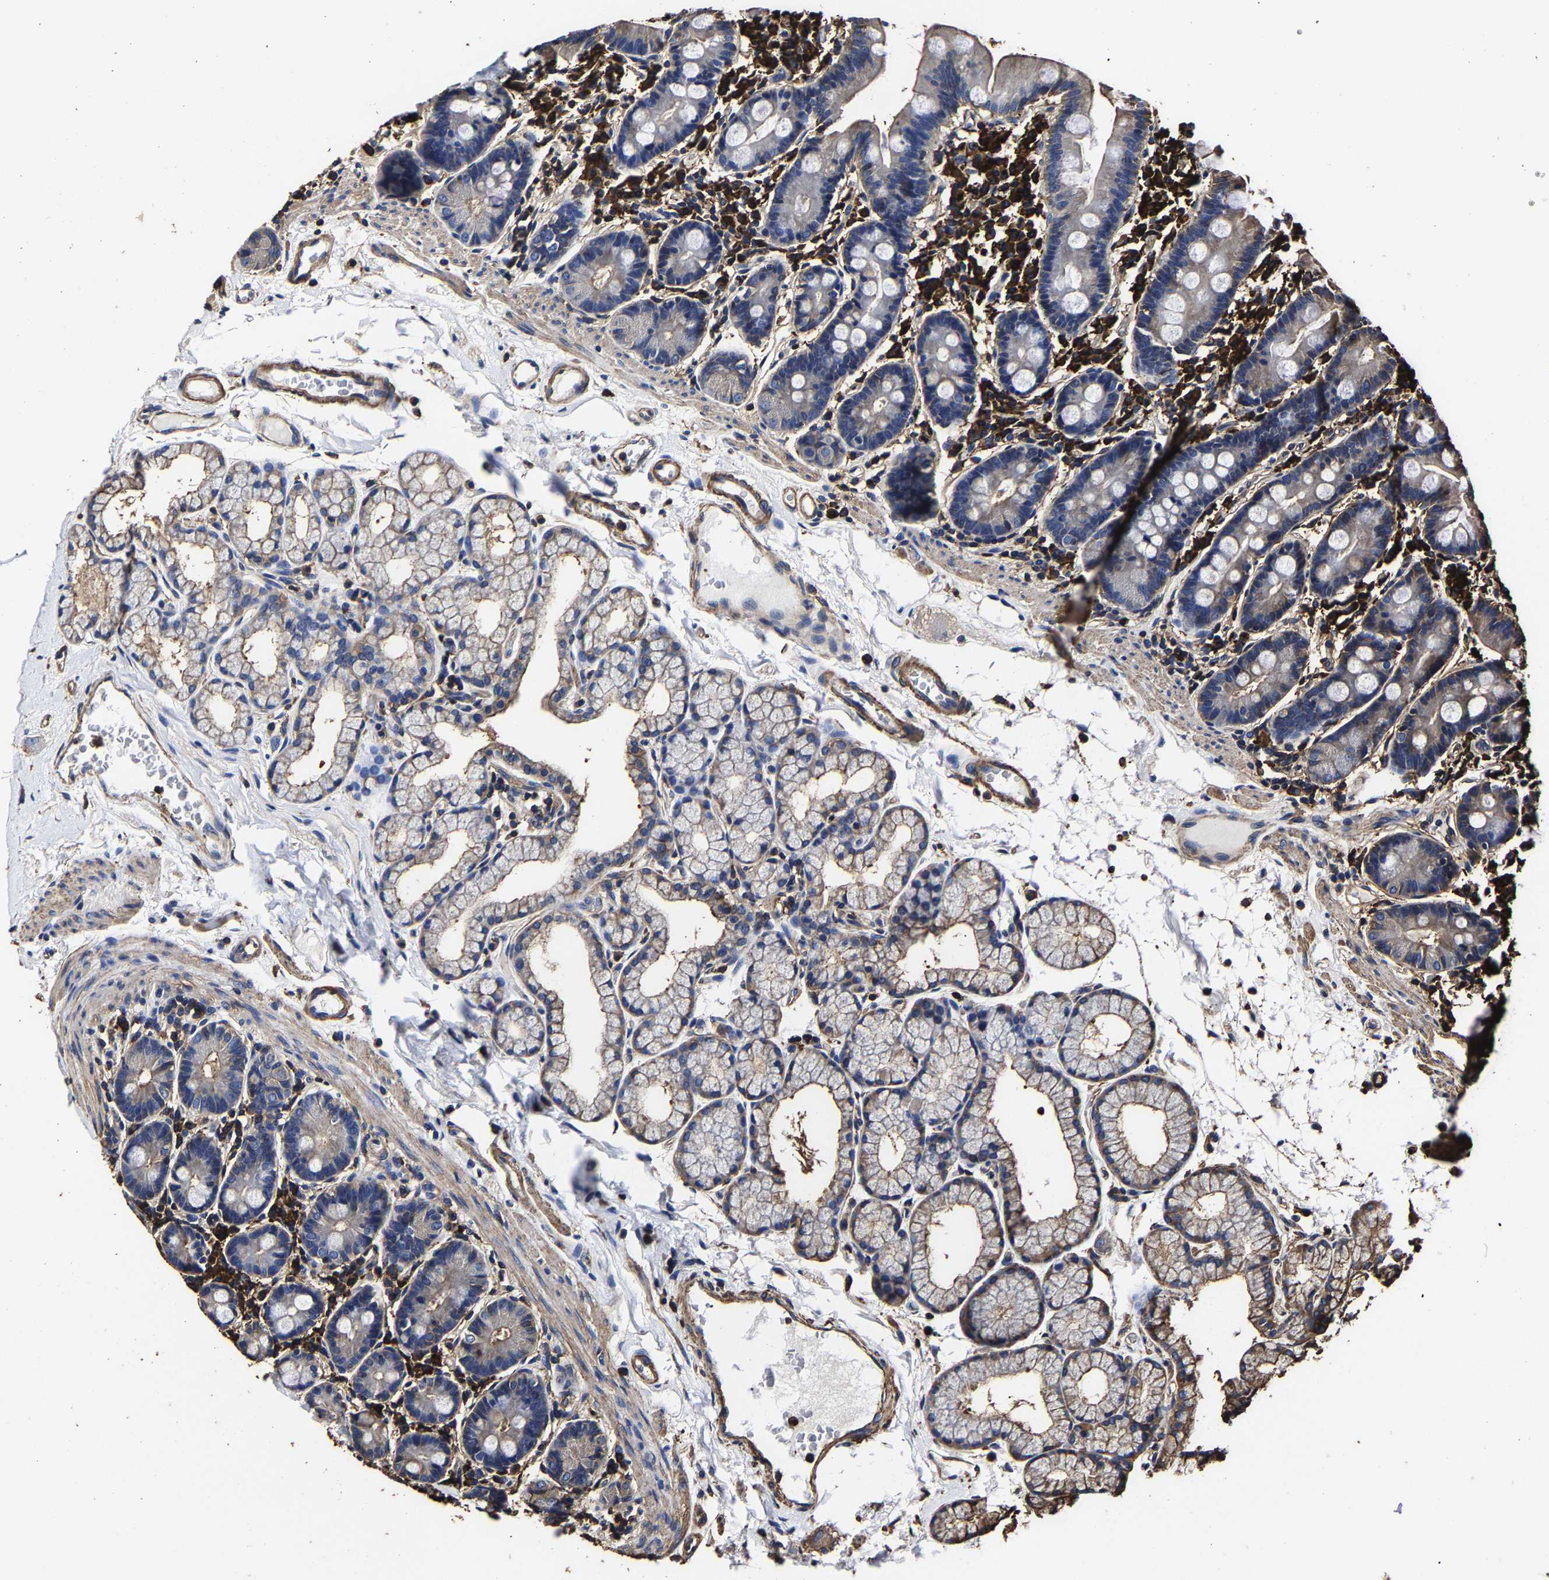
{"staining": {"intensity": "moderate", "quantity": "25%-75%", "location": "cytoplasmic/membranous"}, "tissue": "duodenum", "cell_type": "Glandular cells", "image_type": "normal", "snomed": [{"axis": "morphology", "description": "Normal tissue, NOS"}, {"axis": "topography", "description": "Duodenum"}], "caption": "Approximately 25%-75% of glandular cells in benign duodenum display moderate cytoplasmic/membranous protein positivity as visualized by brown immunohistochemical staining.", "gene": "SSH3", "patient": {"sex": "male", "age": 50}}